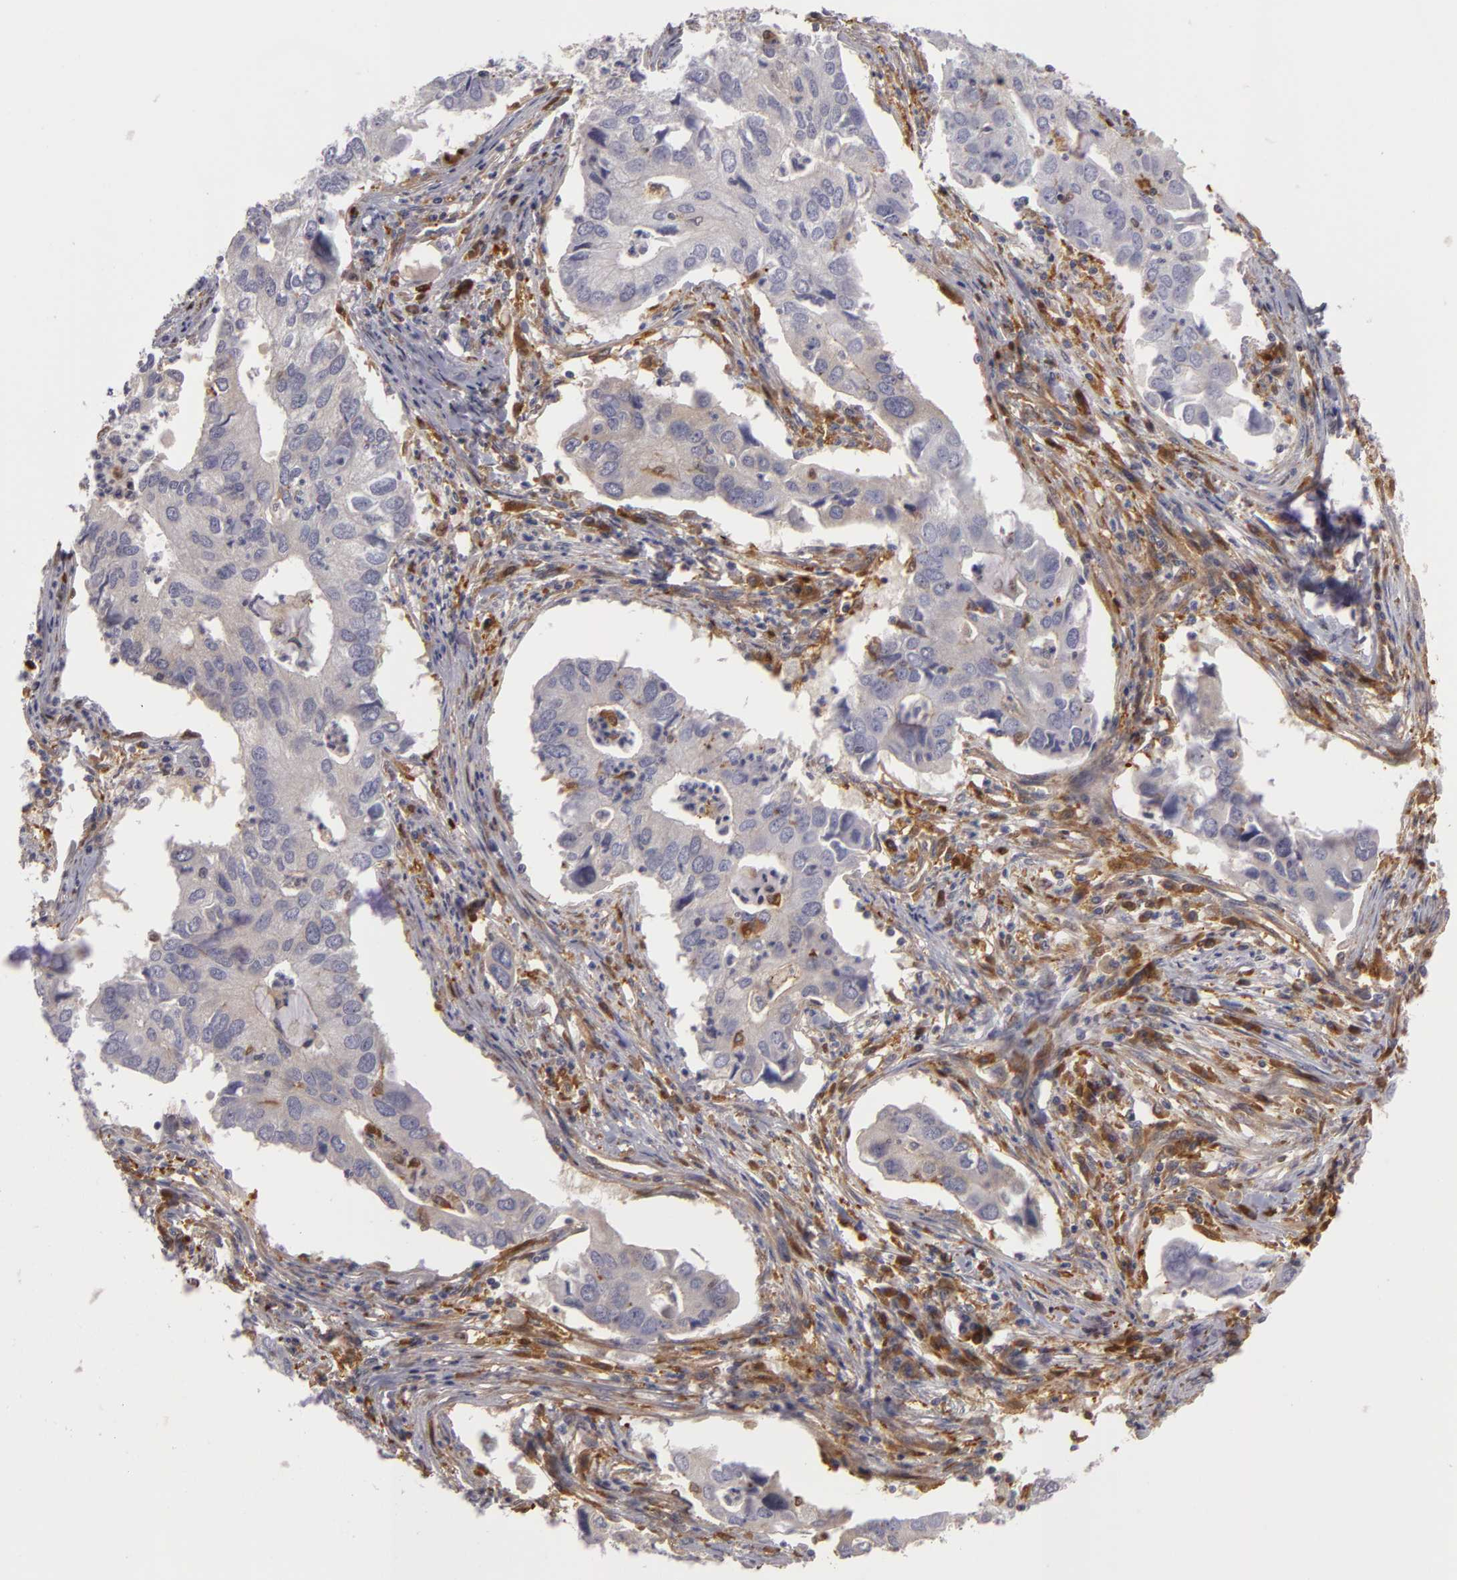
{"staining": {"intensity": "negative", "quantity": "none", "location": "none"}, "tissue": "lung cancer", "cell_type": "Tumor cells", "image_type": "cancer", "snomed": [{"axis": "morphology", "description": "Adenocarcinoma, NOS"}, {"axis": "topography", "description": "Lung"}], "caption": "There is no significant positivity in tumor cells of lung cancer.", "gene": "ZNF229", "patient": {"sex": "male", "age": 48}}